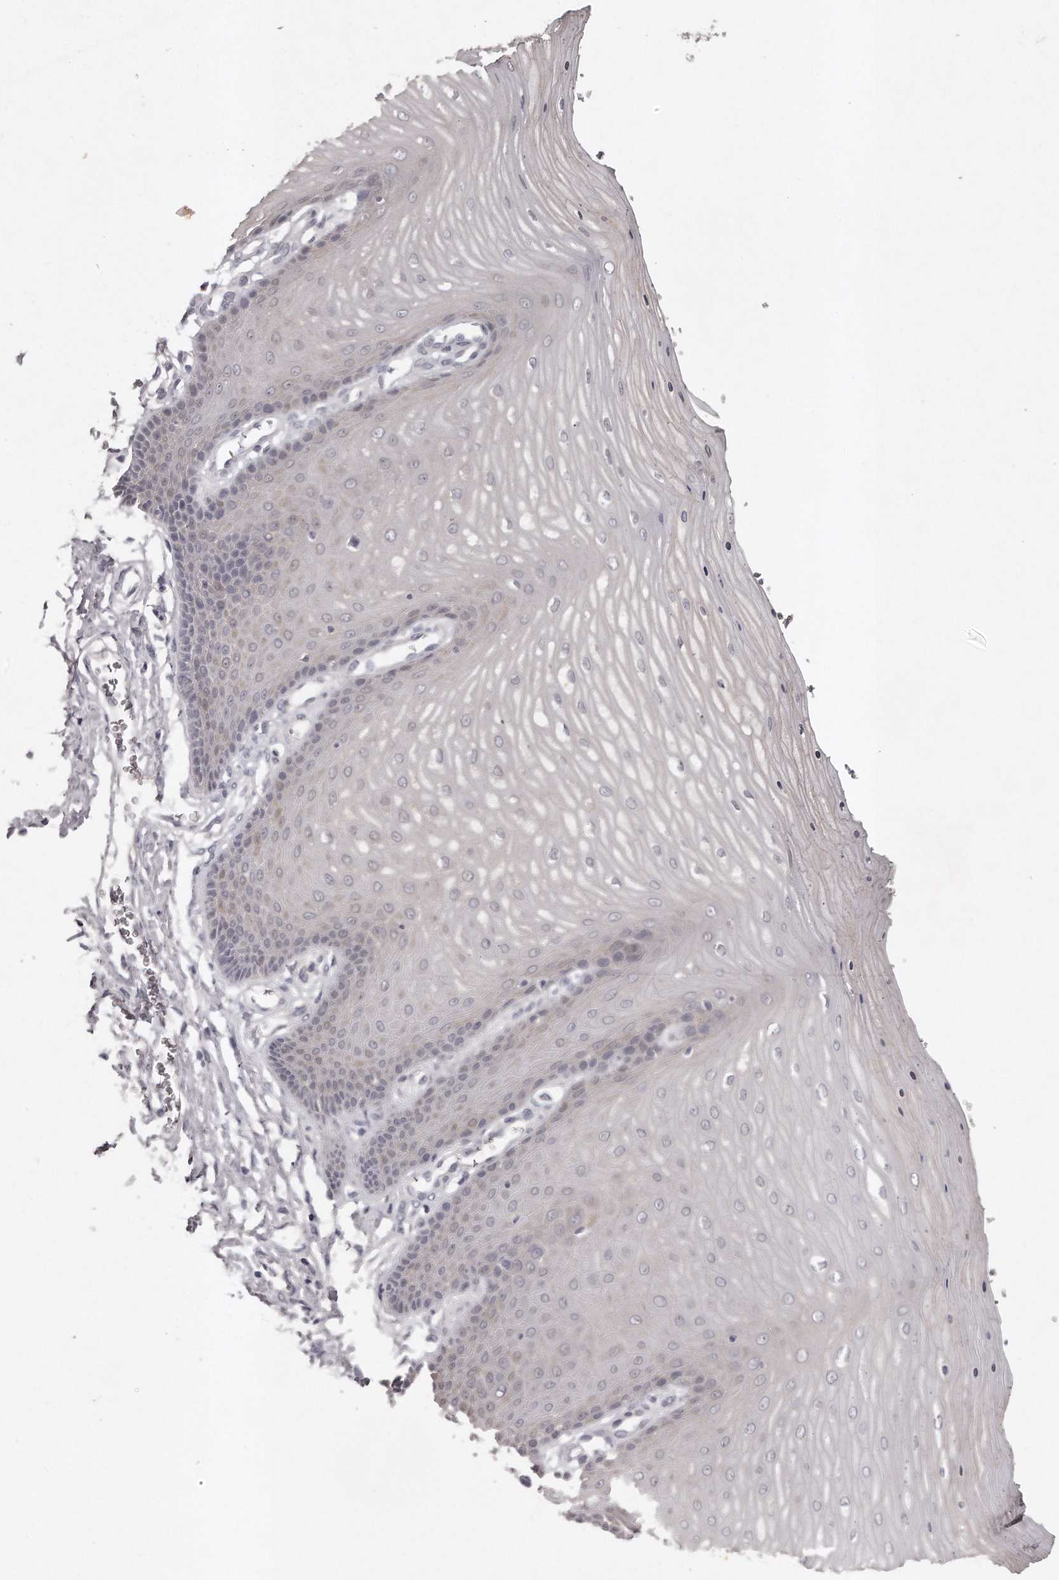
{"staining": {"intensity": "weak", "quantity": "<25%", "location": "cytoplasmic/membranous"}, "tissue": "cervix", "cell_type": "Glandular cells", "image_type": "normal", "snomed": [{"axis": "morphology", "description": "Normal tissue, NOS"}, {"axis": "topography", "description": "Cervix"}], "caption": "IHC micrograph of normal cervix: cervix stained with DAB demonstrates no significant protein expression in glandular cells. (Brightfield microscopy of DAB (3,3'-diaminobenzidine) immunohistochemistry (IHC) at high magnification).", "gene": "GGCT", "patient": {"sex": "female", "age": 55}}